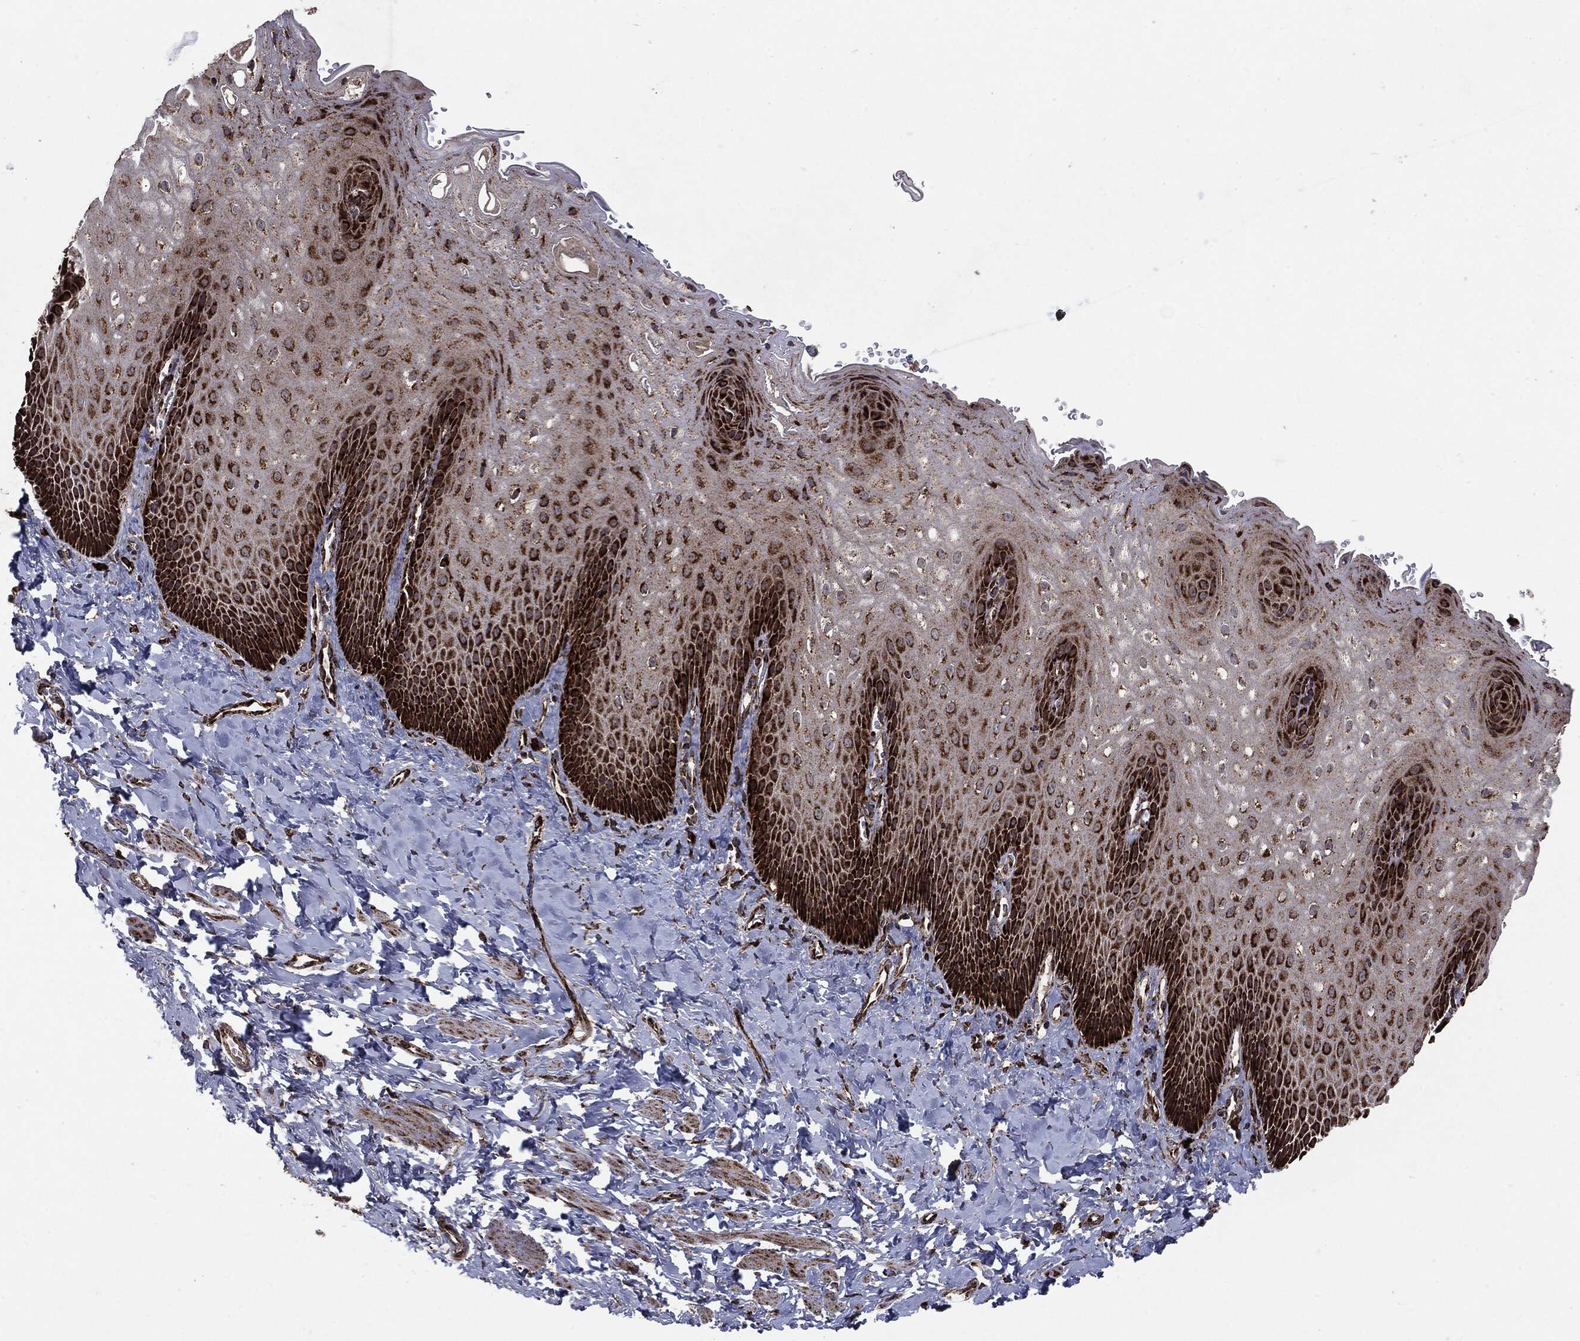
{"staining": {"intensity": "strong", "quantity": ">75%", "location": "cytoplasmic/membranous"}, "tissue": "esophagus", "cell_type": "Squamous epithelial cells", "image_type": "normal", "snomed": [{"axis": "morphology", "description": "Normal tissue, NOS"}, {"axis": "topography", "description": "Esophagus"}], "caption": "A high-resolution photomicrograph shows IHC staining of unremarkable esophagus, which reveals strong cytoplasmic/membranous staining in approximately >75% of squamous epithelial cells.", "gene": "MAP2K1", "patient": {"sex": "male", "age": 64}}